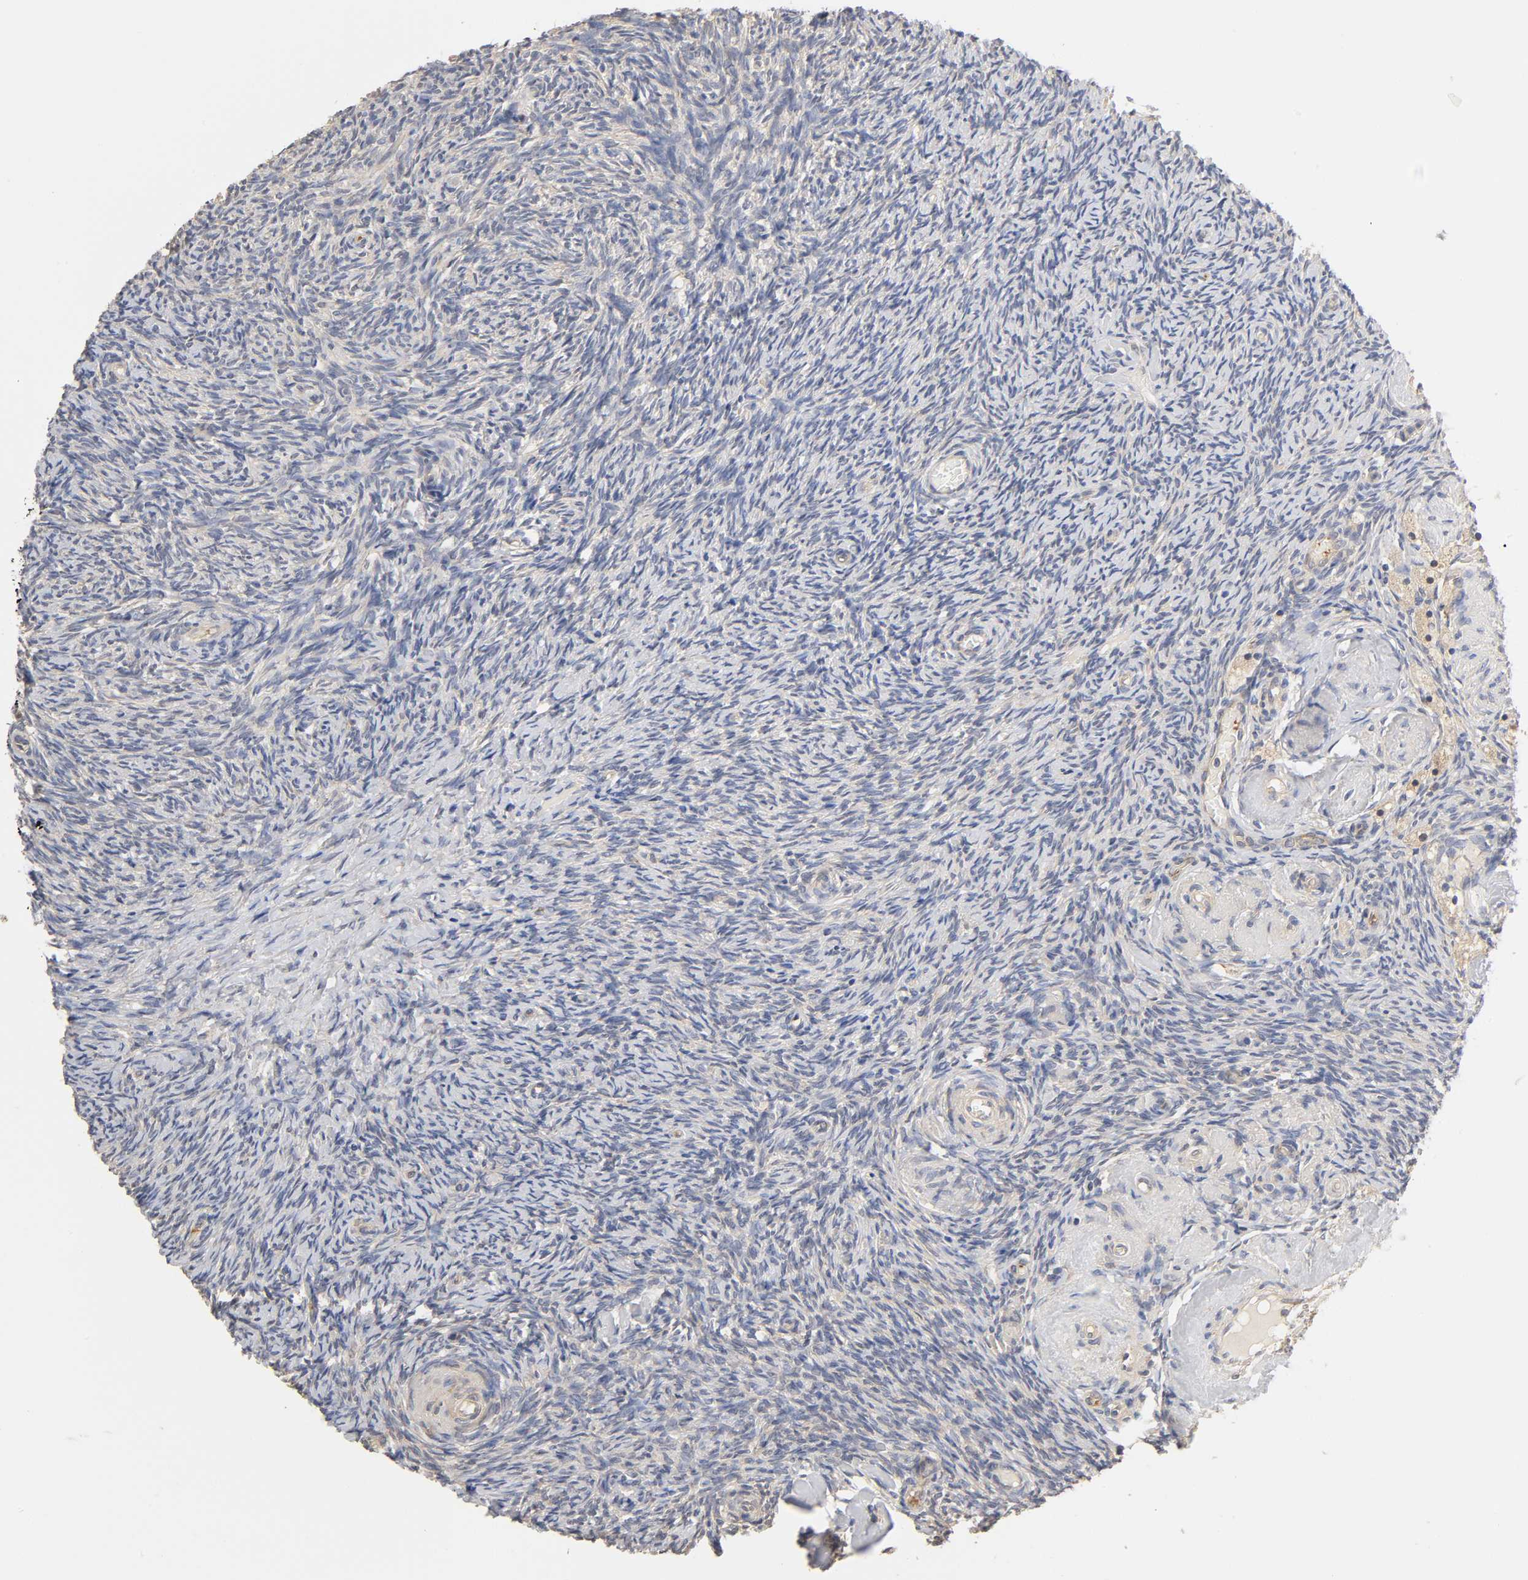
{"staining": {"intensity": "negative", "quantity": "none", "location": "none"}, "tissue": "ovary", "cell_type": "Ovarian stroma cells", "image_type": "normal", "snomed": [{"axis": "morphology", "description": "Normal tissue, NOS"}, {"axis": "topography", "description": "Ovary"}], "caption": "Human ovary stained for a protein using immunohistochemistry shows no expression in ovarian stroma cells.", "gene": "PDE5A", "patient": {"sex": "female", "age": 60}}